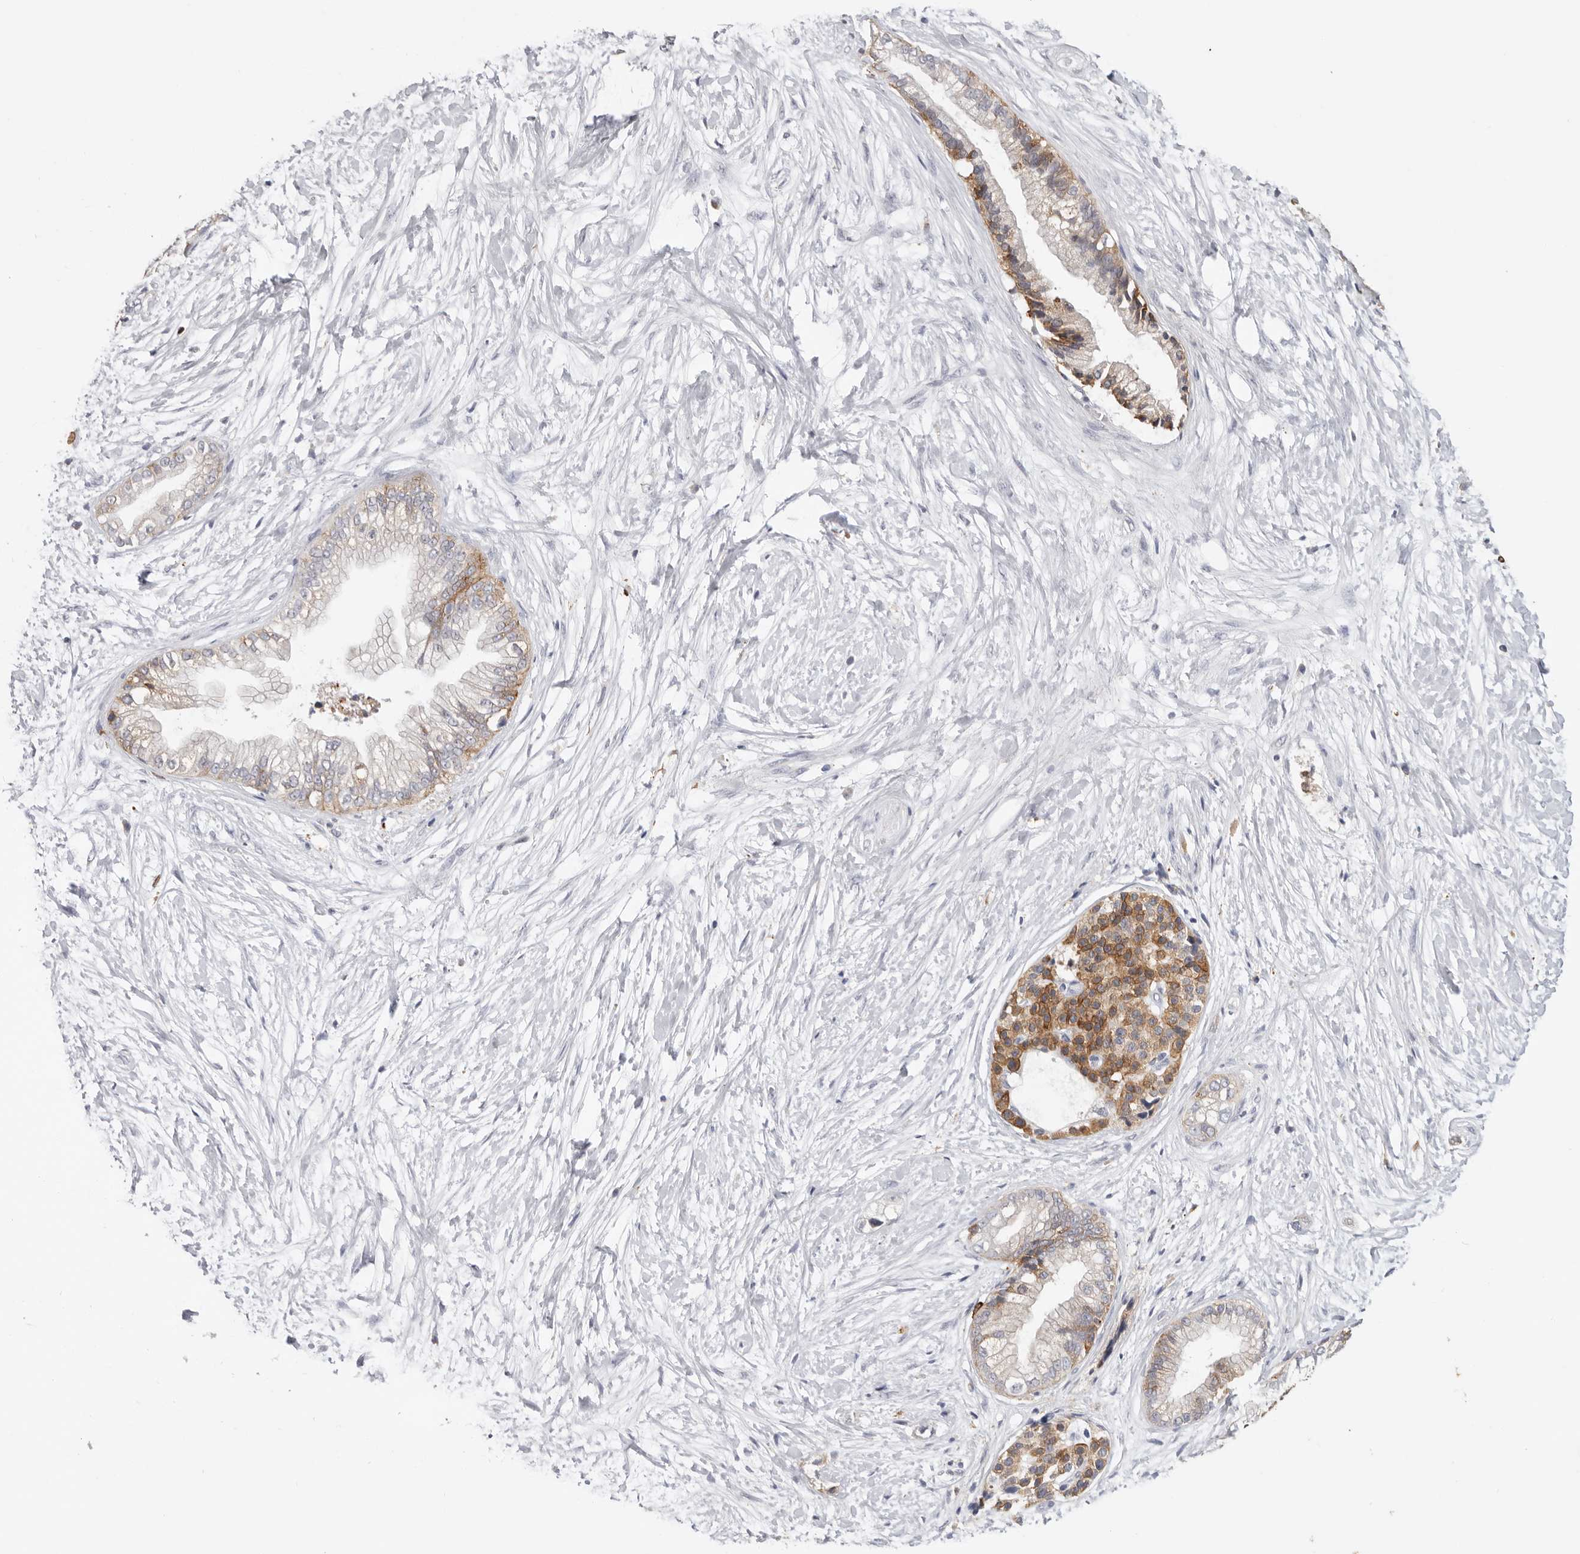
{"staining": {"intensity": "moderate", "quantity": "25%-75%", "location": "cytoplasmic/membranous"}, "tissue": "pancreatic cancer", "cell_type": "Tumor cells", "image_type": "cancer", "snomed": [{"axis": "morphology", "description": "Adenocarcinoma, NOS"}, {"axis": "topography", "description": "Pancreas"}], "caption": "Moderate cytoplasmic/membranous positivity for a protein is present in approximately 25%-75% of tumor cells of pancreatic cancer using immunohistochemistry.", "gene": "TFRC", "patient": {"sex": "male", "age": 68}}